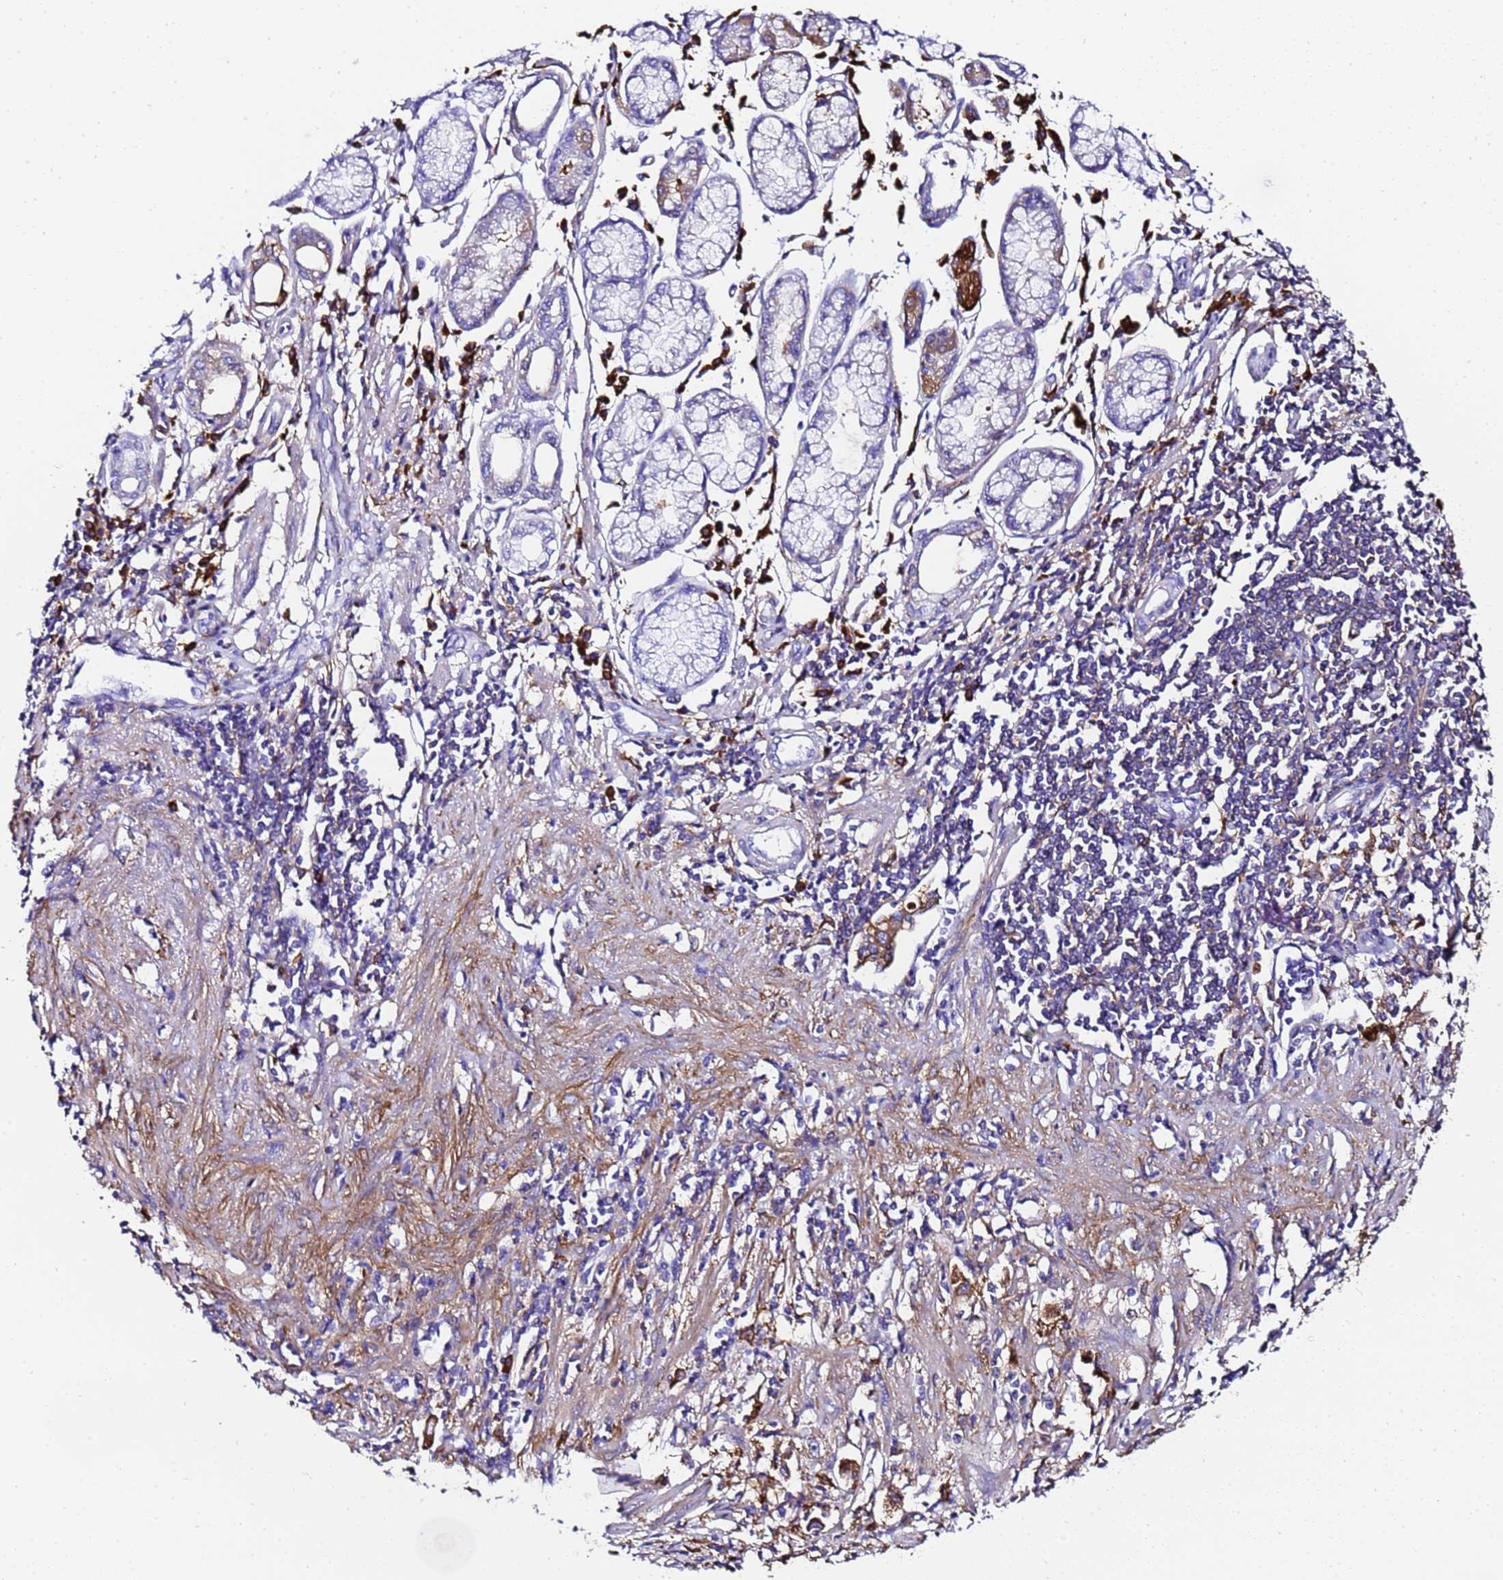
{"staining": {"intensity": "negative", "quantity": "none", "location": "none"}, "tissue": "stomach cancer", "cell_type": "Tumor cells", "image_type": "cancer", "snomed": [{"axis": "morphology", "description": "Adenocarcinoma, NOS"}, {"axis": "topography", "description": "Stomach"}], "caption": "Stomach adenocarcinoma was stained to show a protein in brown. There is no significant staining in tumor cells.", "gene": "FTL", "patient": {"sex": "female", "age": 59}}